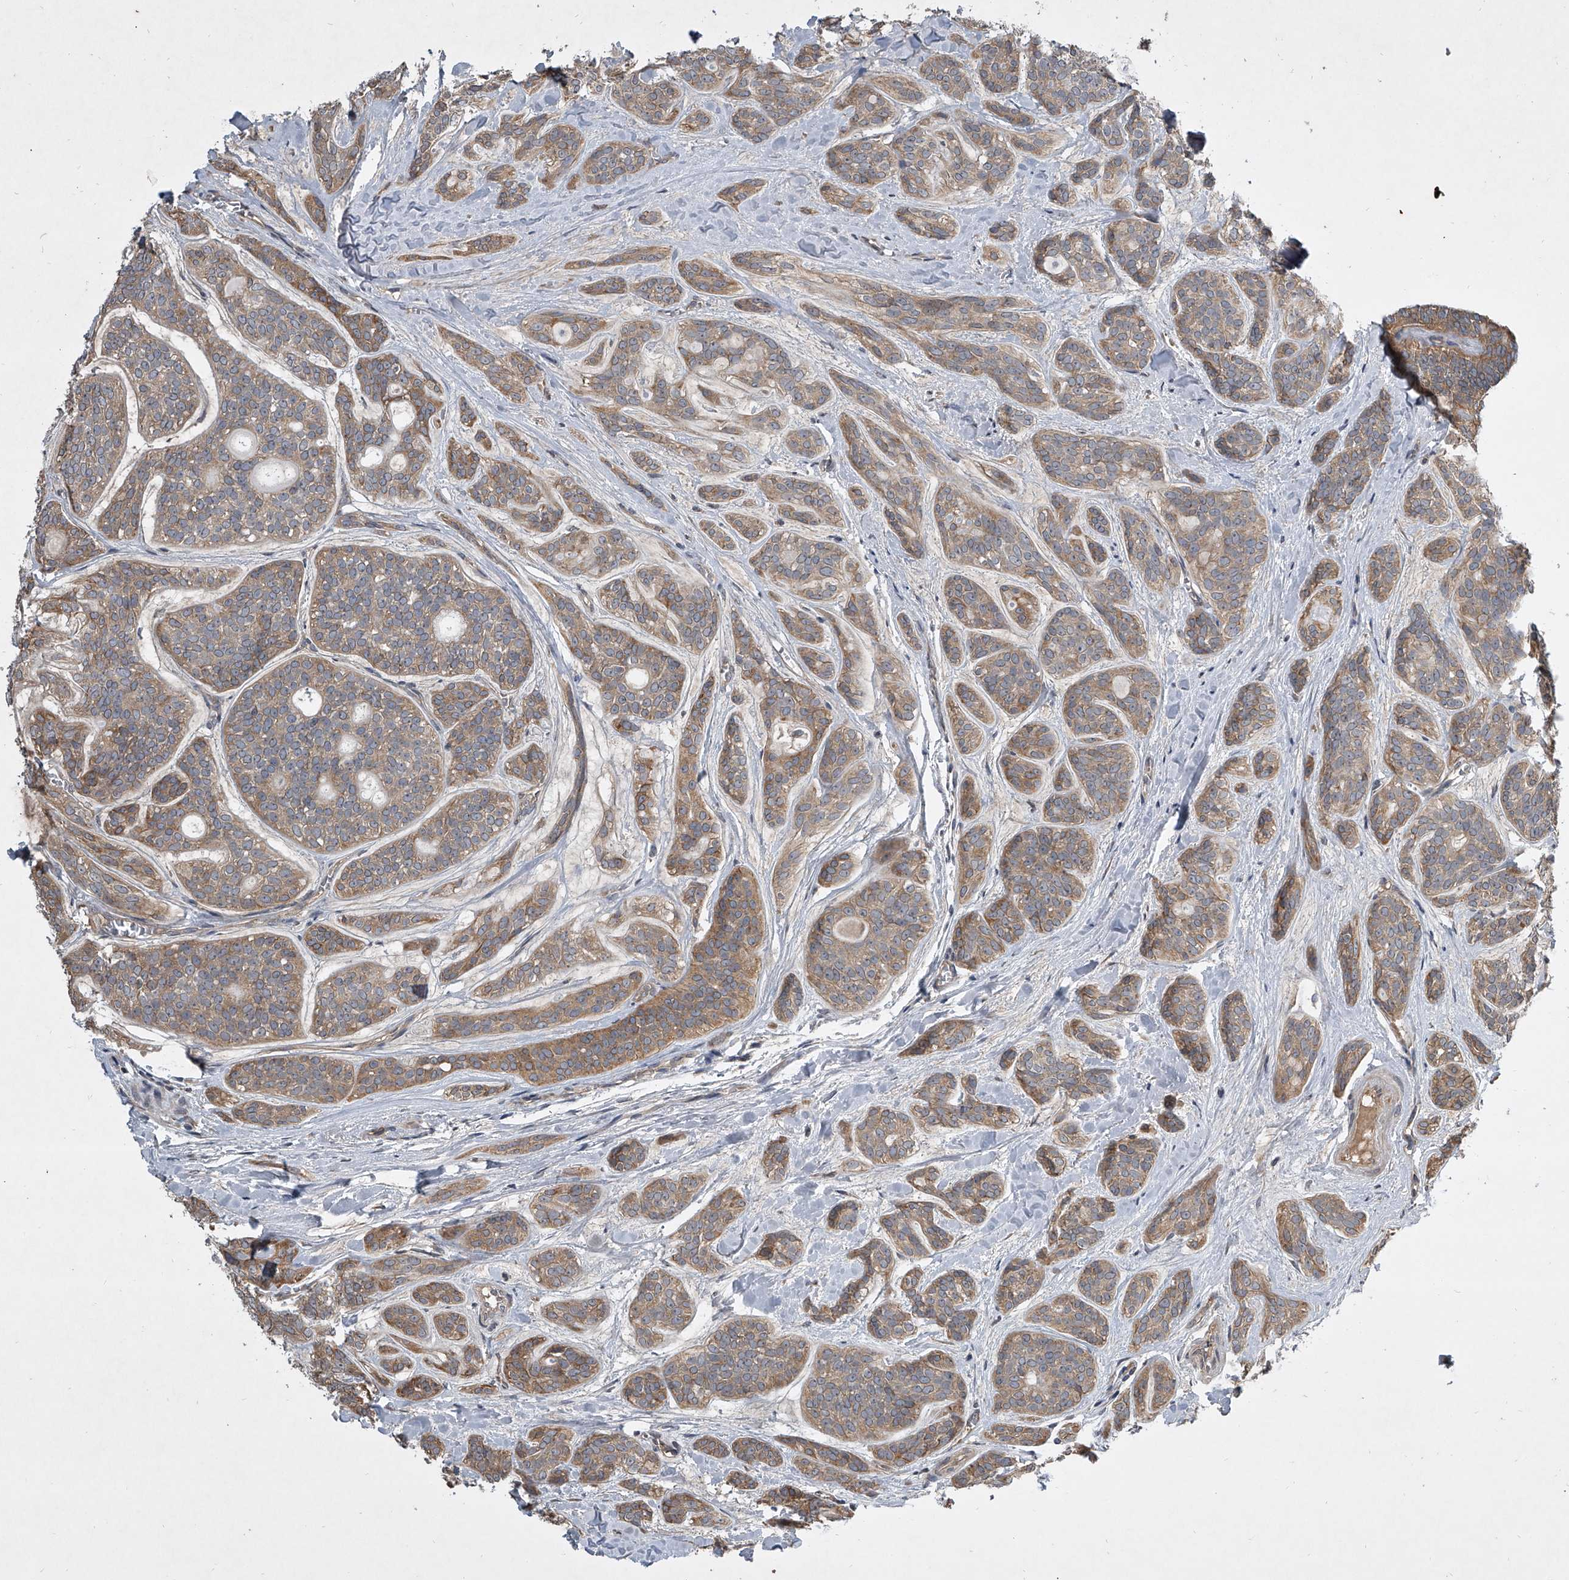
{"staining": {"intensity": "moderate", "quantity": ">75%", "location": "cytoplasmic/membranous"}, "tissue": "head and neck cancer", "cell_type": "Tumor cells", "image_type": "cancer", "snomed": [{"axis": "morphology", "description": "Adenocarcinoma, NOS"}, {"axis": "topography", "description": "Head-Neck"}], "caption": "DAB immunohistochemical staining of head and neck cancer demonstrates moderate cytoplasmic/membranous protein expression in about >75% of tumor cells. The staining is performed using DAB brown chromogen to label protein expression. The nuclei are counter-stained blue using hematoxylin.", "gene": "NFS1", "patient": {"sex": "male", "age": 66}}